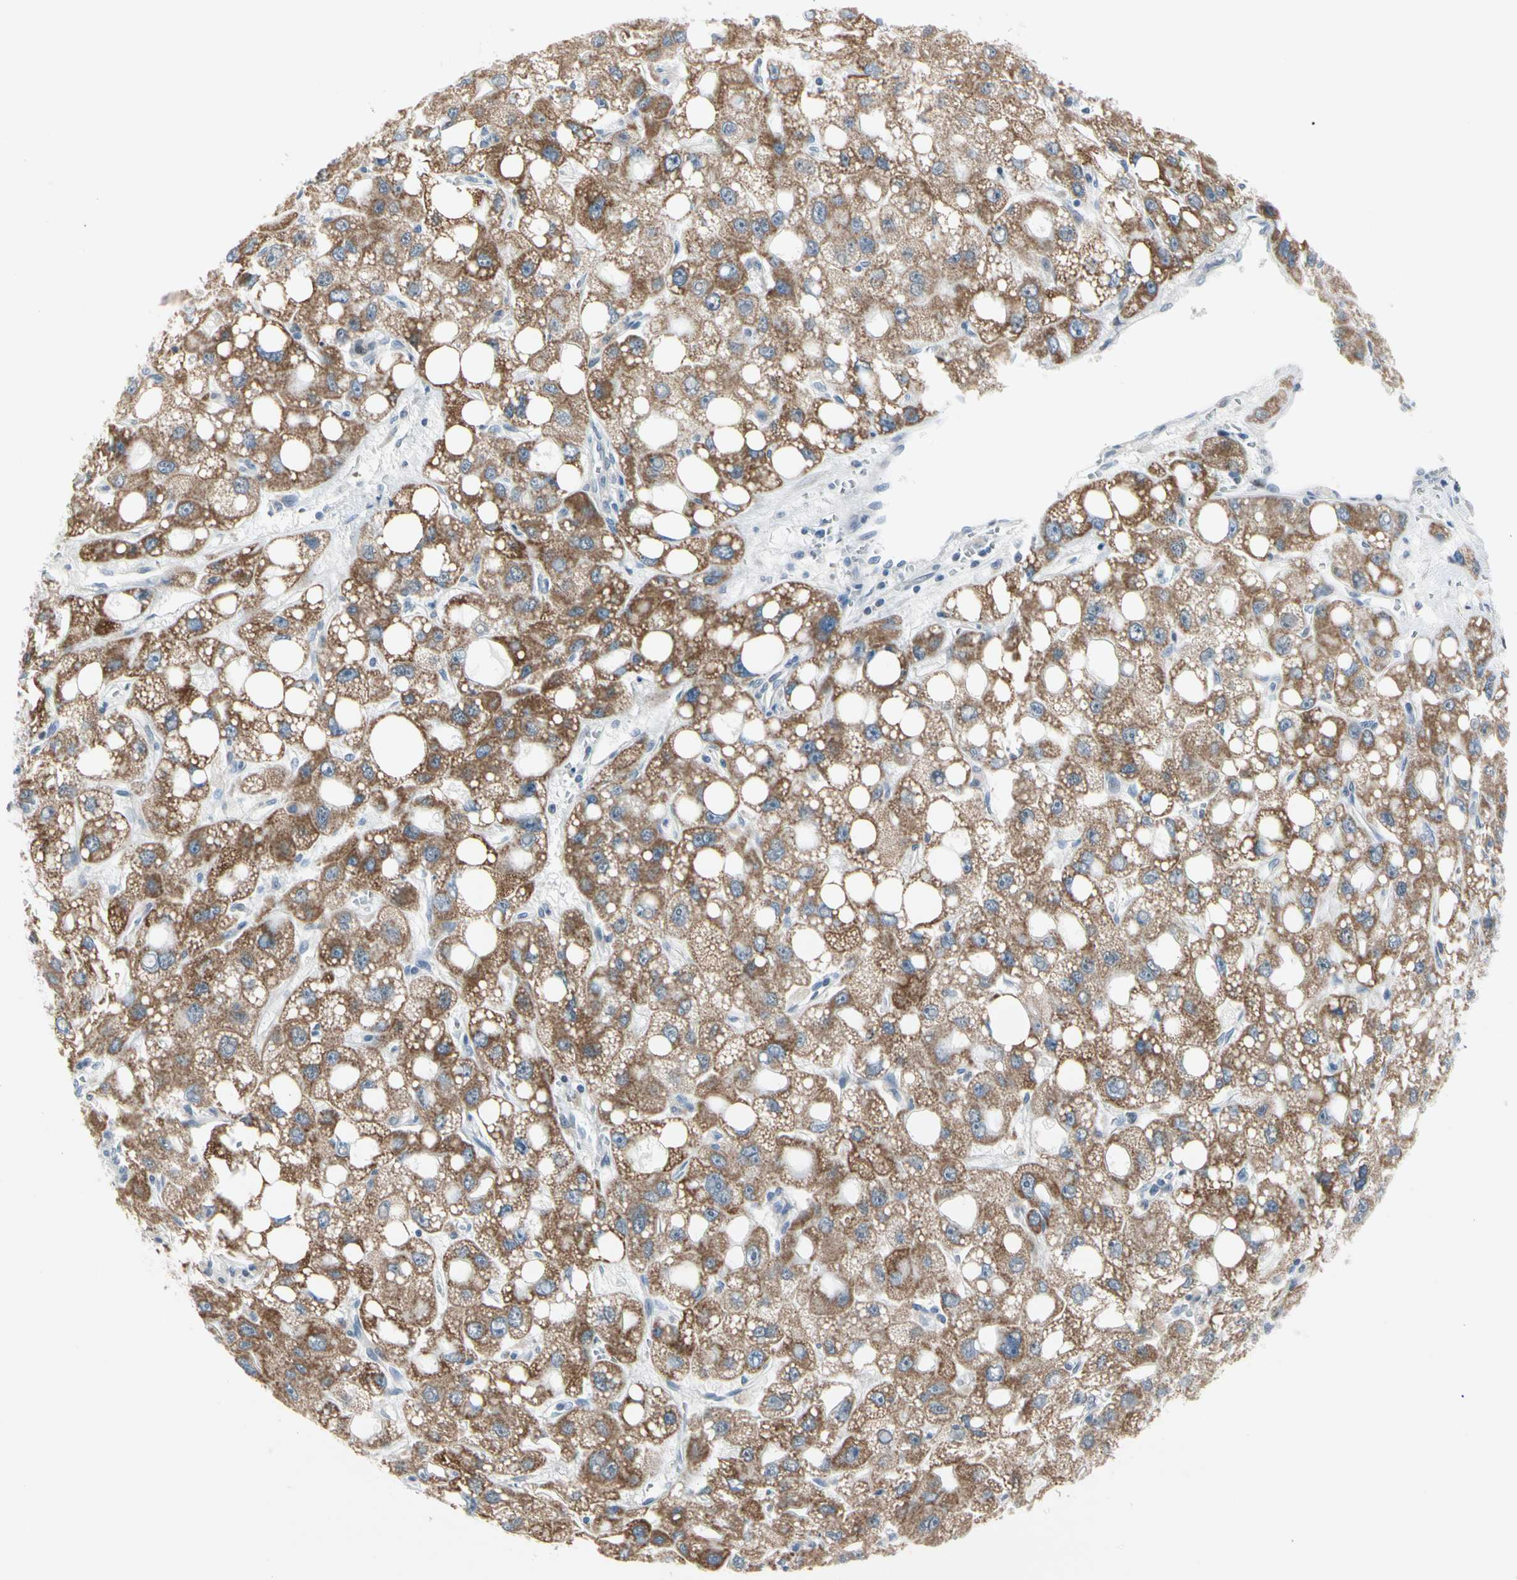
{"staining": {"intensity": "moderate", "quantity": ">75%", "location": "cytoplasmic/membranous"}, "tissue": "liver cancer", "cell_type": "Tumor cells", "image_type": "cancer", "snomed": [{"axis": "morphology", "description": "Carcinoma, Hepatocellular, NOS"}, {"axis": "topography", "description": "Liver"}], "caption": "DAB (3,3'-diaminobenzidine) immunohistochemical staining of hepatocellular carcinoma (liver) reveals moderate cytoplasmic/membranous protein staining in approximately >75% of tumor cells.", "gene": "MARK1", "patient": {"sex": "male", "age": 55}}